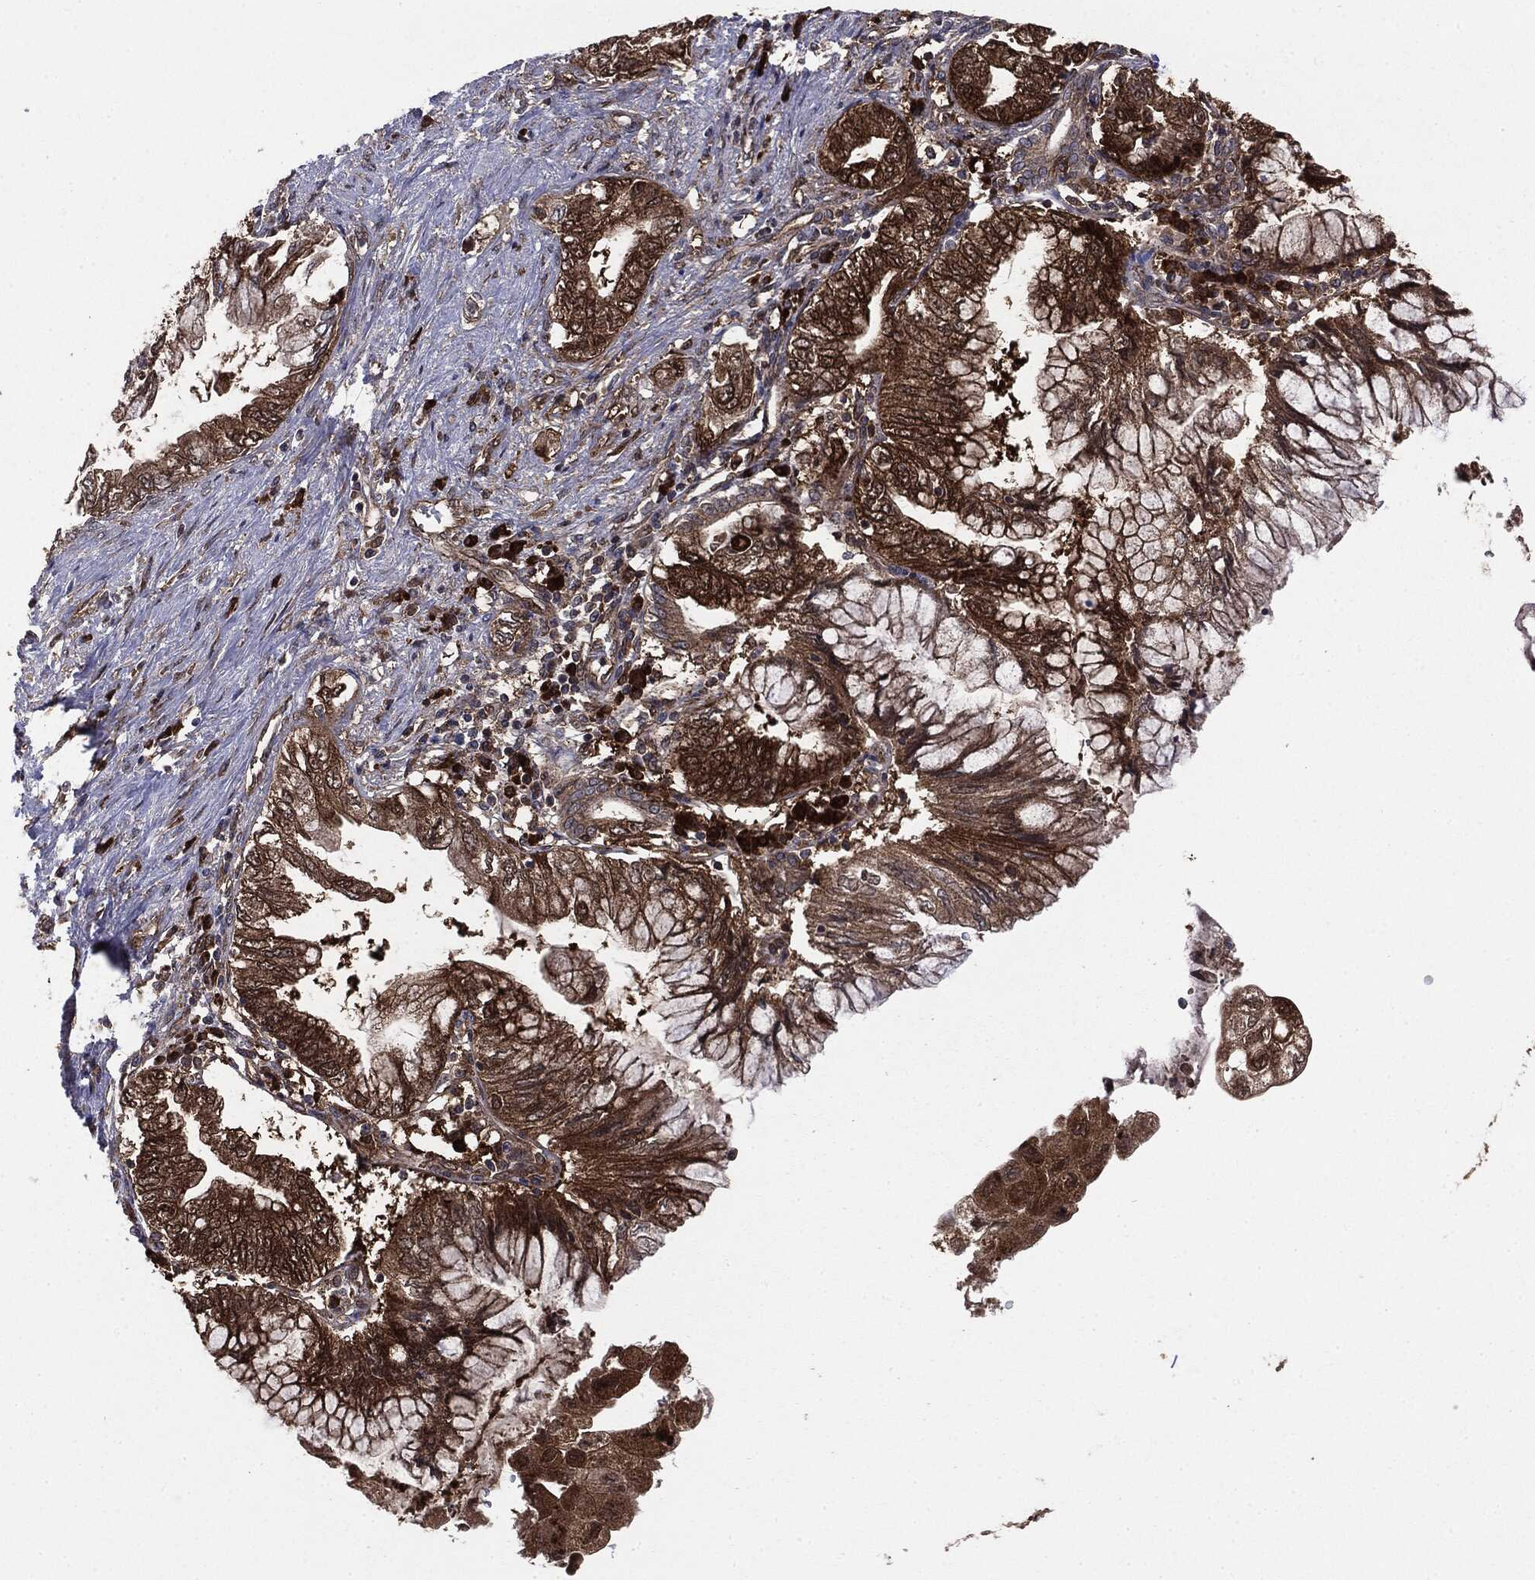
{"staining": {"intensity": "strong", "quantity": ">75%", "location": "cytoplasmic/membranous"}, "tissue": "pancreatic cancer", "cell_type": "Tumor cells", "image_type": "cancer", "snomed": [{"axis": "morphology", "description": "Adenocarcinoma, NOS"}, {"axis": "topography", "description": "Pancreas"}], "caption": "Approximately >75% of tumor cells in pancreatic adenocarcinoma reveal strong cytoplasmic/membranous protein positivity as visualized by brown immunohistochemical staining.", "gene": "NME1", "patient": {"sex": "female", "age": 73}}